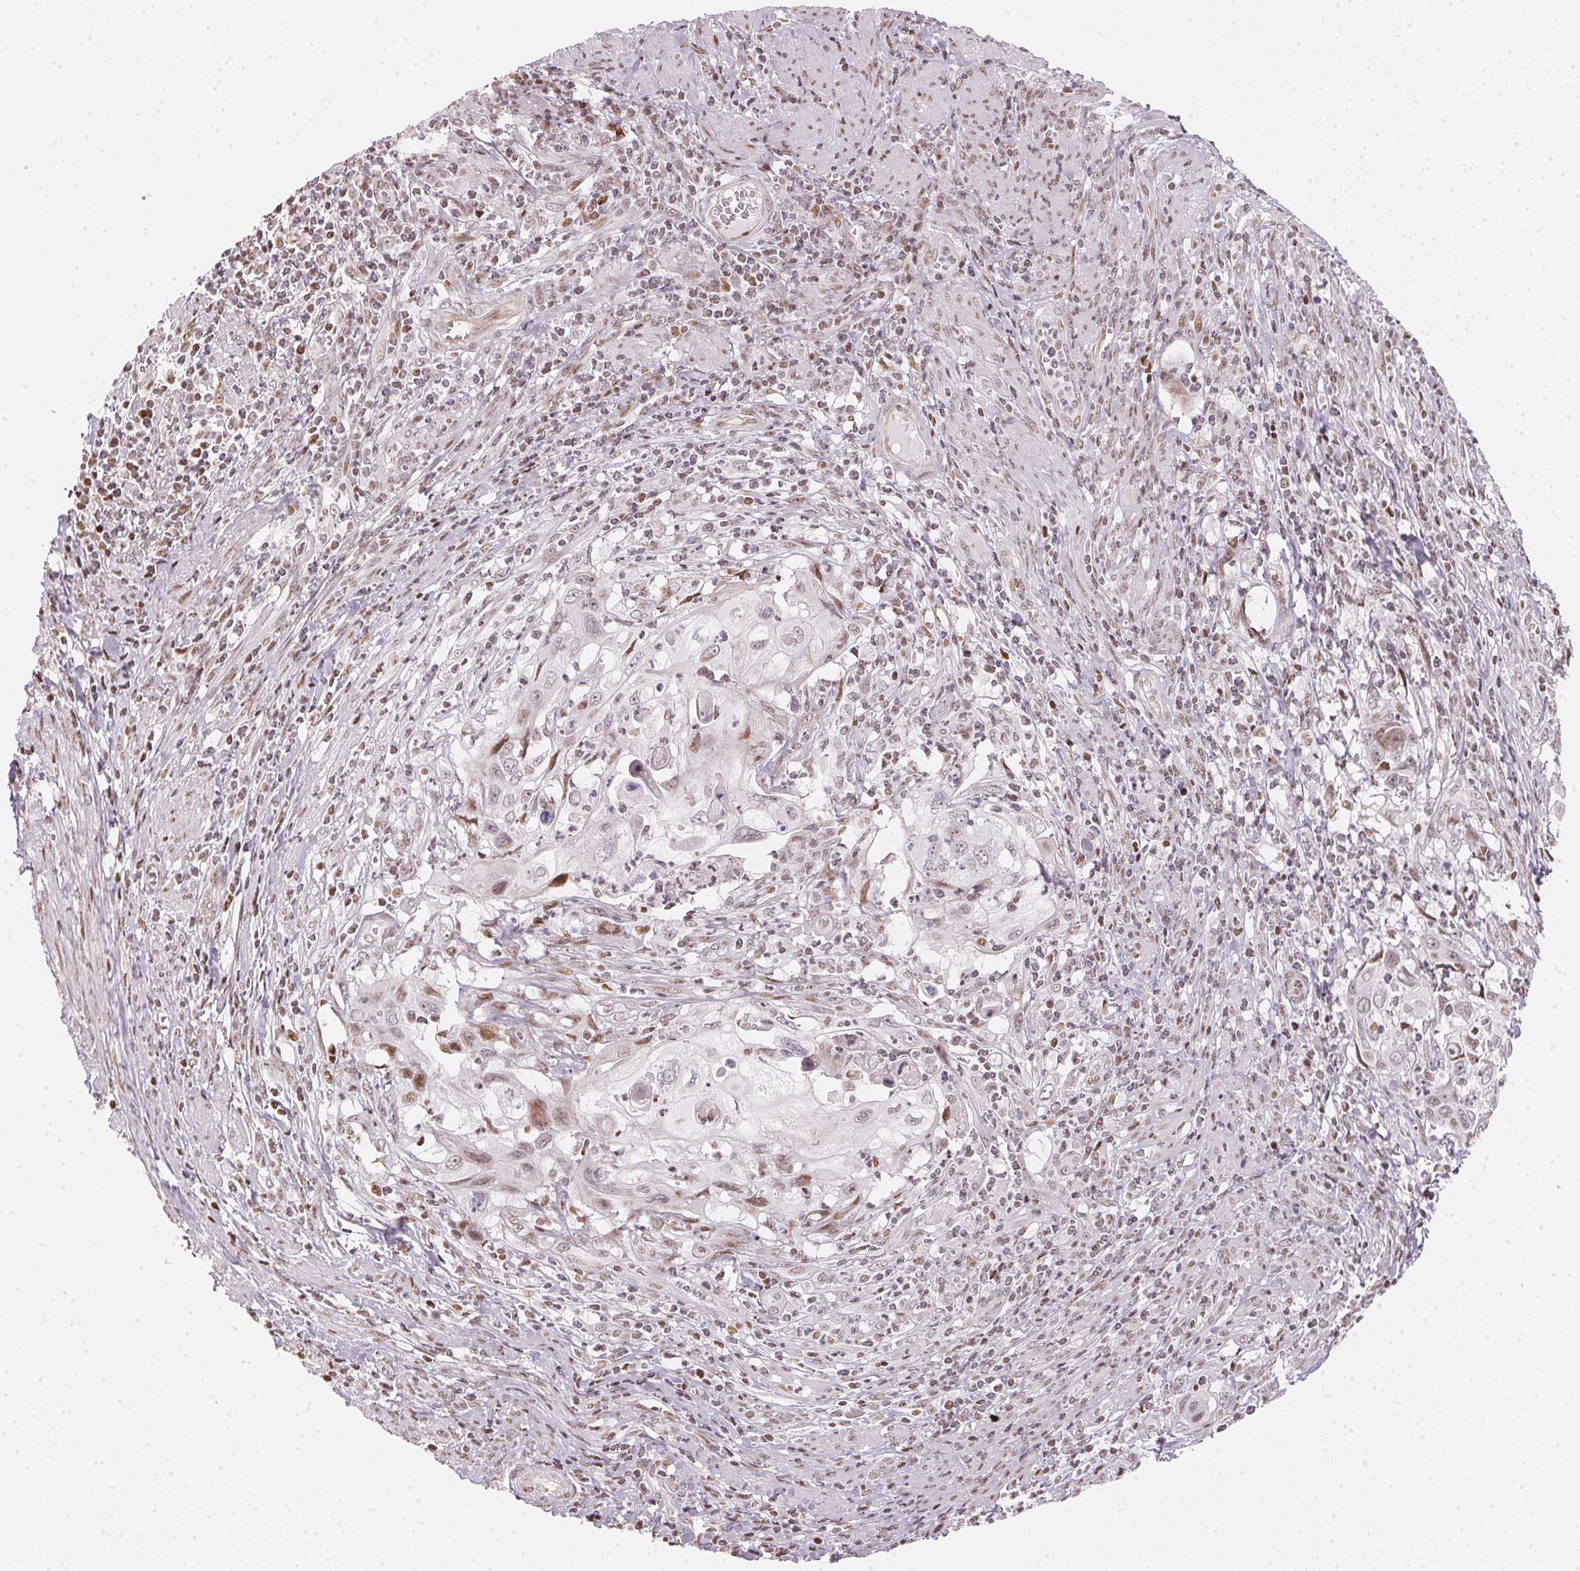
{"staining": {"intensity": "weak", "quantity": "<25%", "location": "nuclear"}, "tissue": "cervical cancer", "cell_type": "Tumor cells", "image_type": "cancer", "snomed": [{"axis": "morphology", "description": "Squamous cell carcinoma, NOS"}, {"axis": "topography", "description": "Cervix"}], "caption": "There is no significant positivity in tumor cells of cervical cancer (squamous cell carcinoma).", "gene": "KAT6A", "patient": {"sex": "female", "age": 70}}